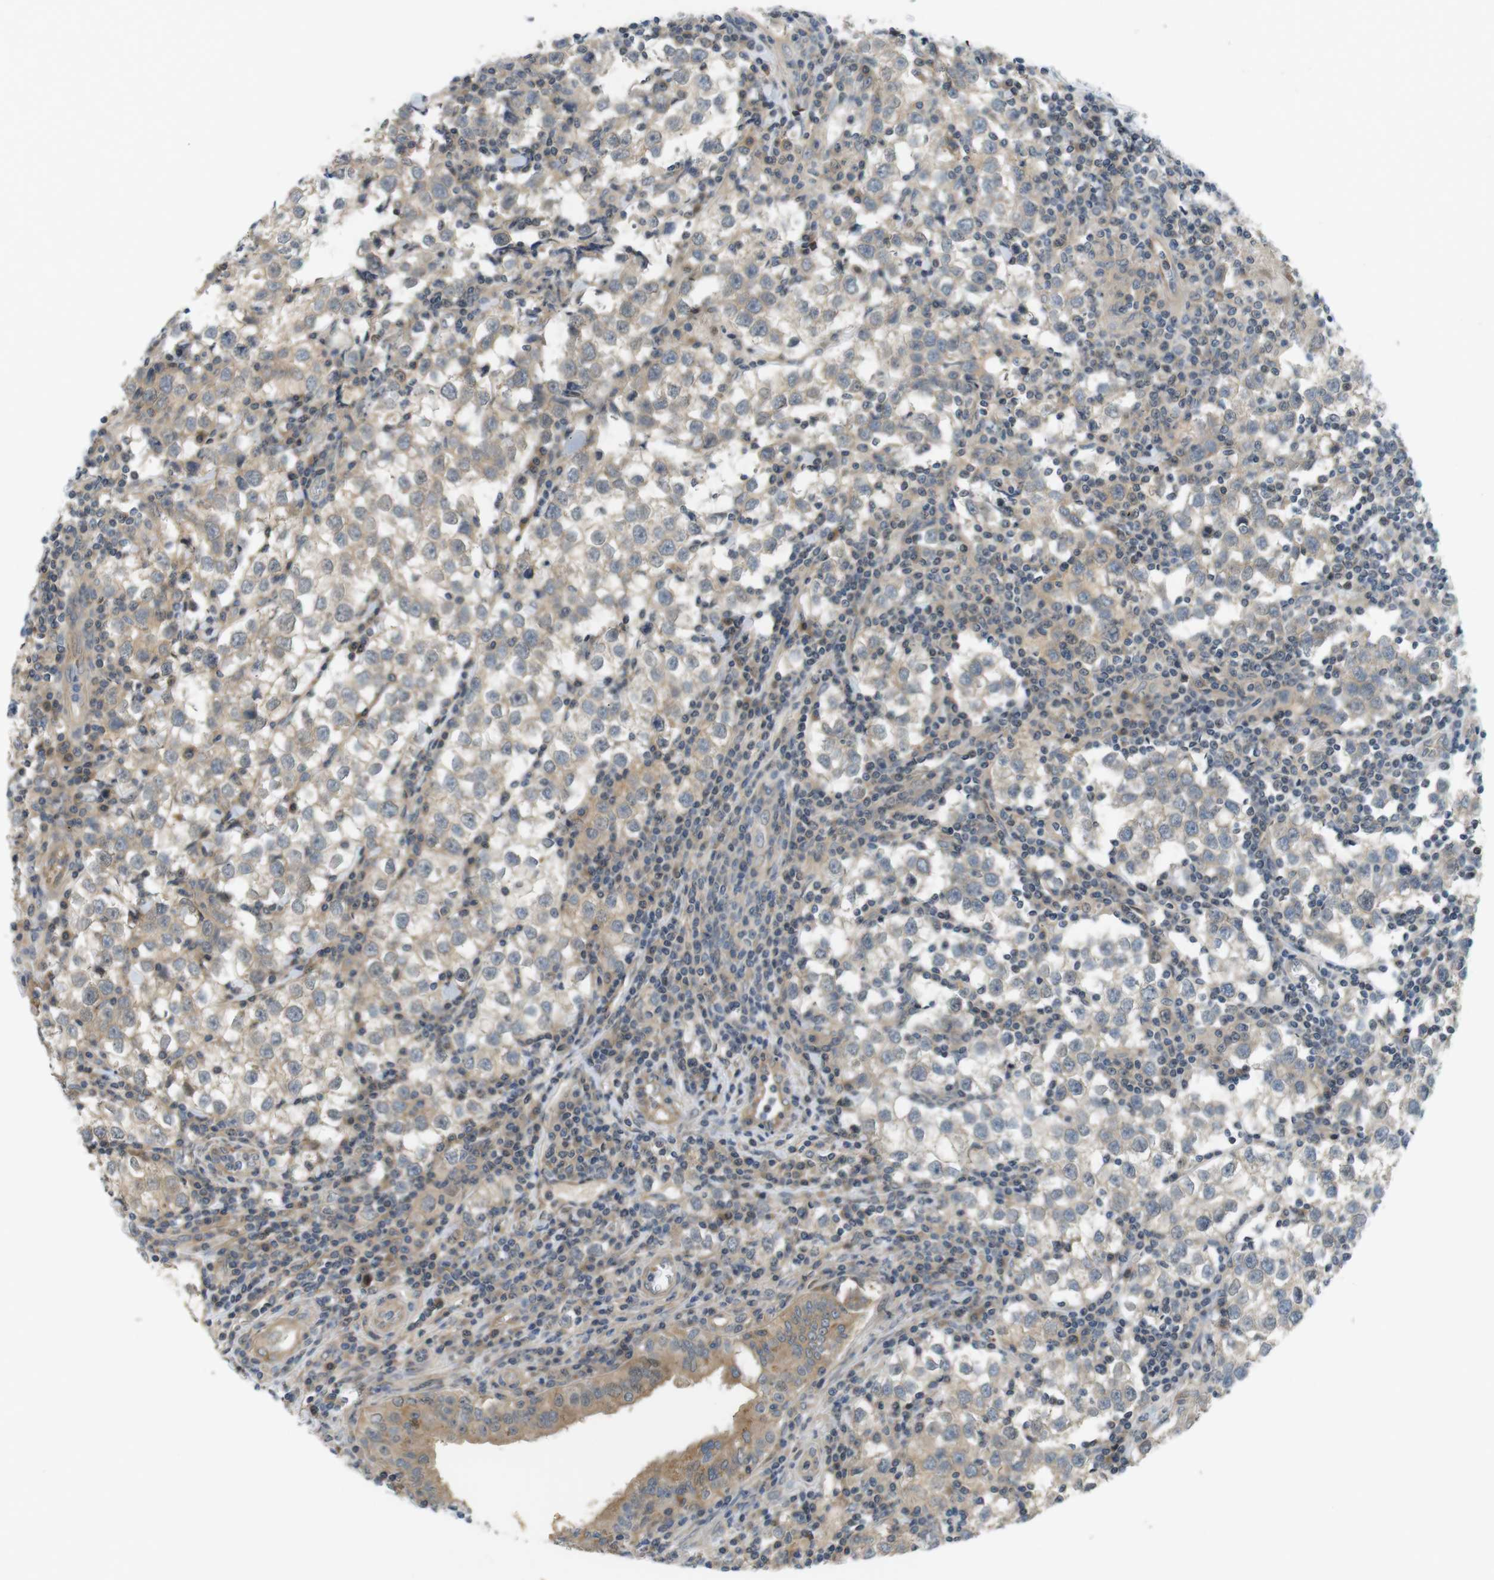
{"staining": {"intensity": "negative", "quantity": "none", "location": "none"}, "tissue": "testis cancer", "cell_type": "Tumor cells", "image_type": "cancer", "snomed": [{"axis": "morphology", "description": "Seminoma, NOS"}, {"axis": "morphology", "description": "Carcinoma, Embryonal, NOS"}, {"axis": "topography", "description": "Testis"}], "caption": "Immunohistochemistry image of testis cancer (seminoma) stained for a protein (brown), which reveals no expression in tumor cells.", "gene": "ABHD15", "patient": {"sex": "male", "age": 36}}